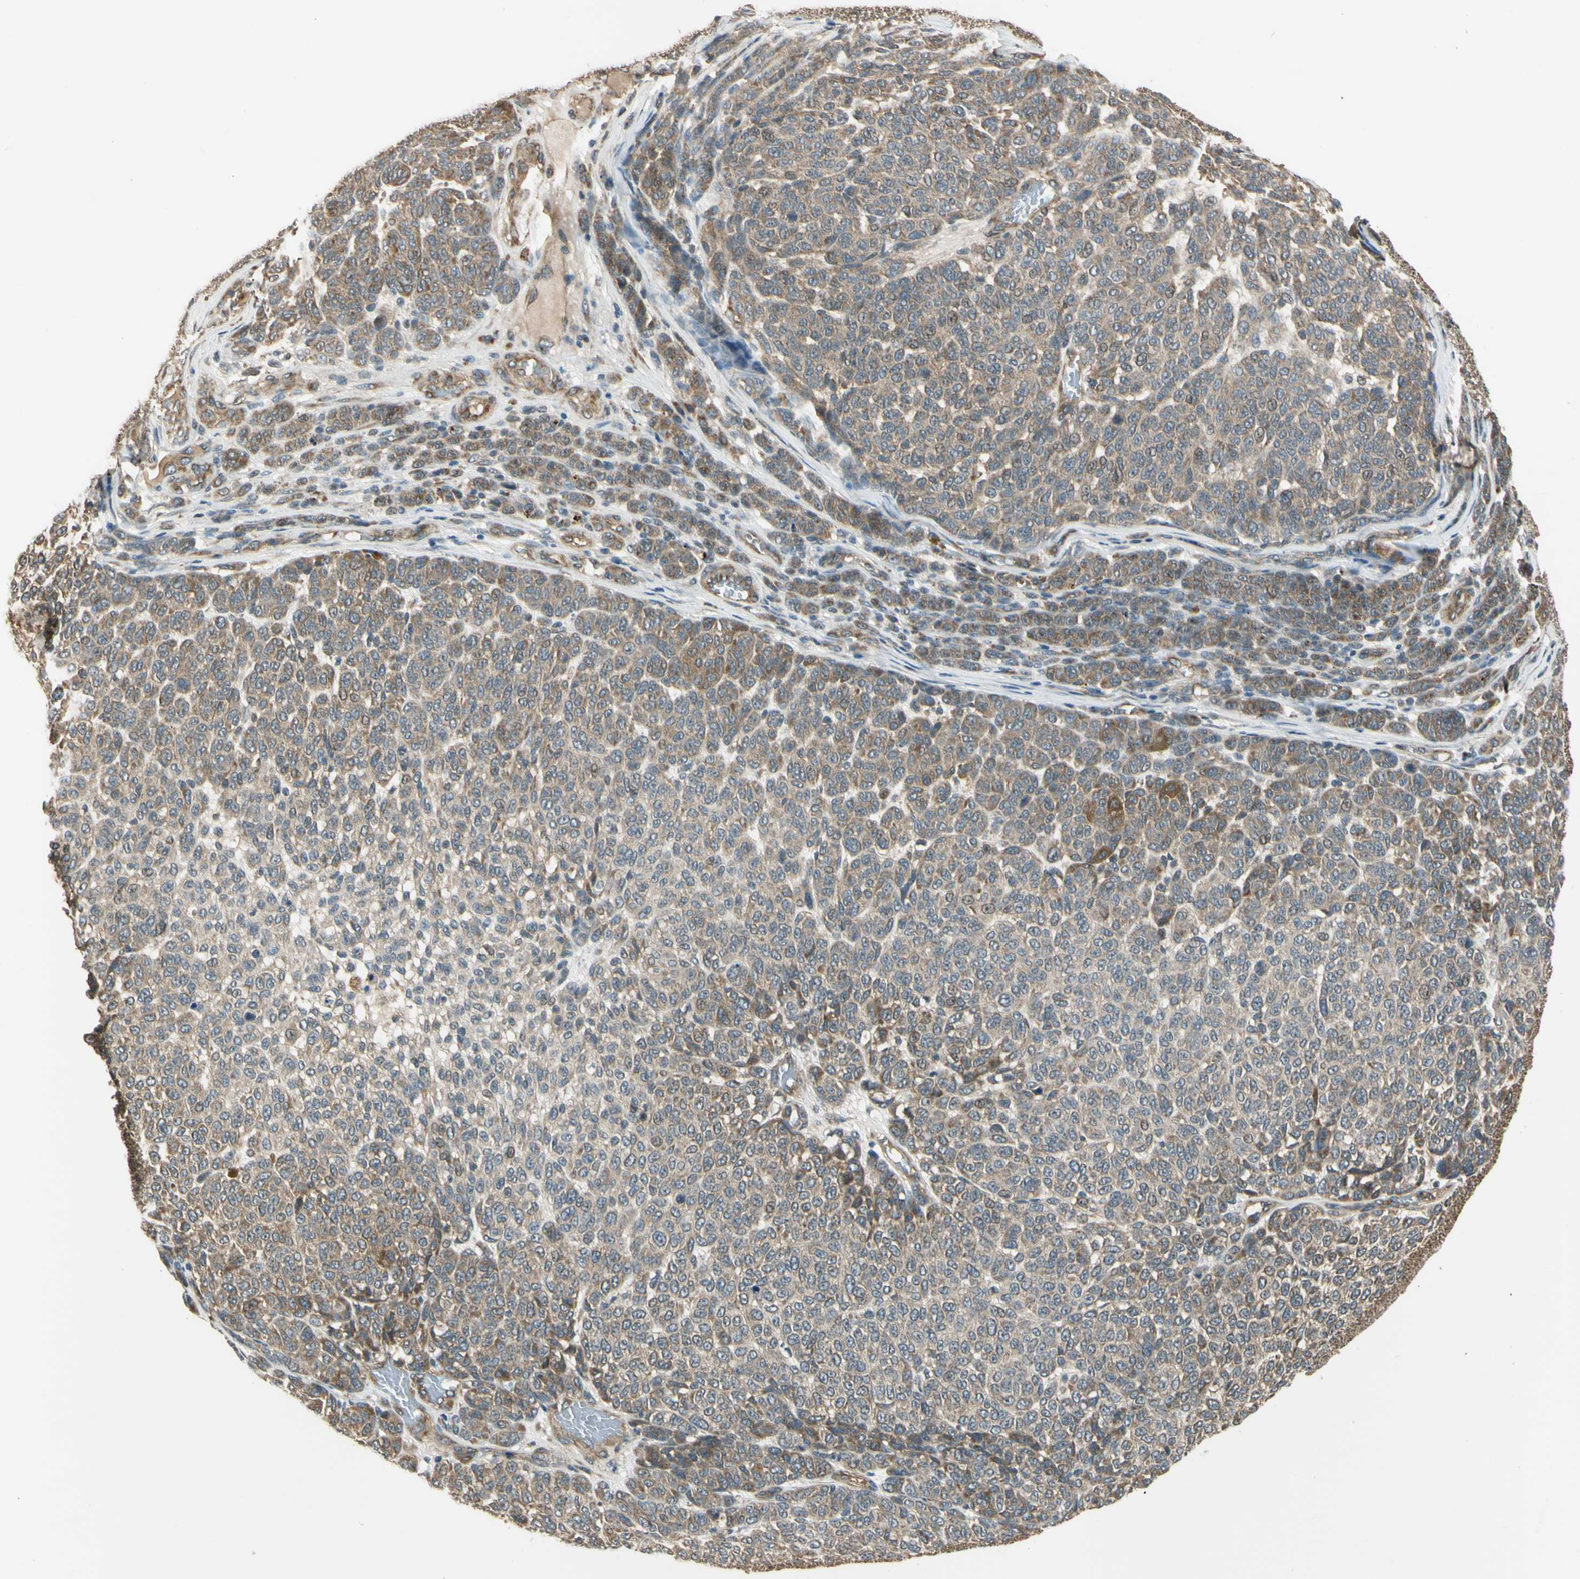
{"staining": {"intensity": "weak", "quantity": ">75%", "location": "cytoplasmic/membranous"}, "tissue": "melanoma", "cell_type": "Tumor cells", "image_type": "cancer", "snomed": [{"axis": "morphology", "description": "Malignant melanoma, NOS"}, {"axis": "topography", "description": "Skin"}], "caption": "Immunohistochemistry (IHC) photomicrograph of neoplastic tissue: human malignant melanoma stained using immunohistochemistry (IHC) displays low levels of weak protein expression localized specifically in the cytoplasmic/membranous of tumor cells, appearing as a cytoplasmic/membranous brown color.", "gene": "EFNB2", "patient": {"sex": "male", "age": 59}}